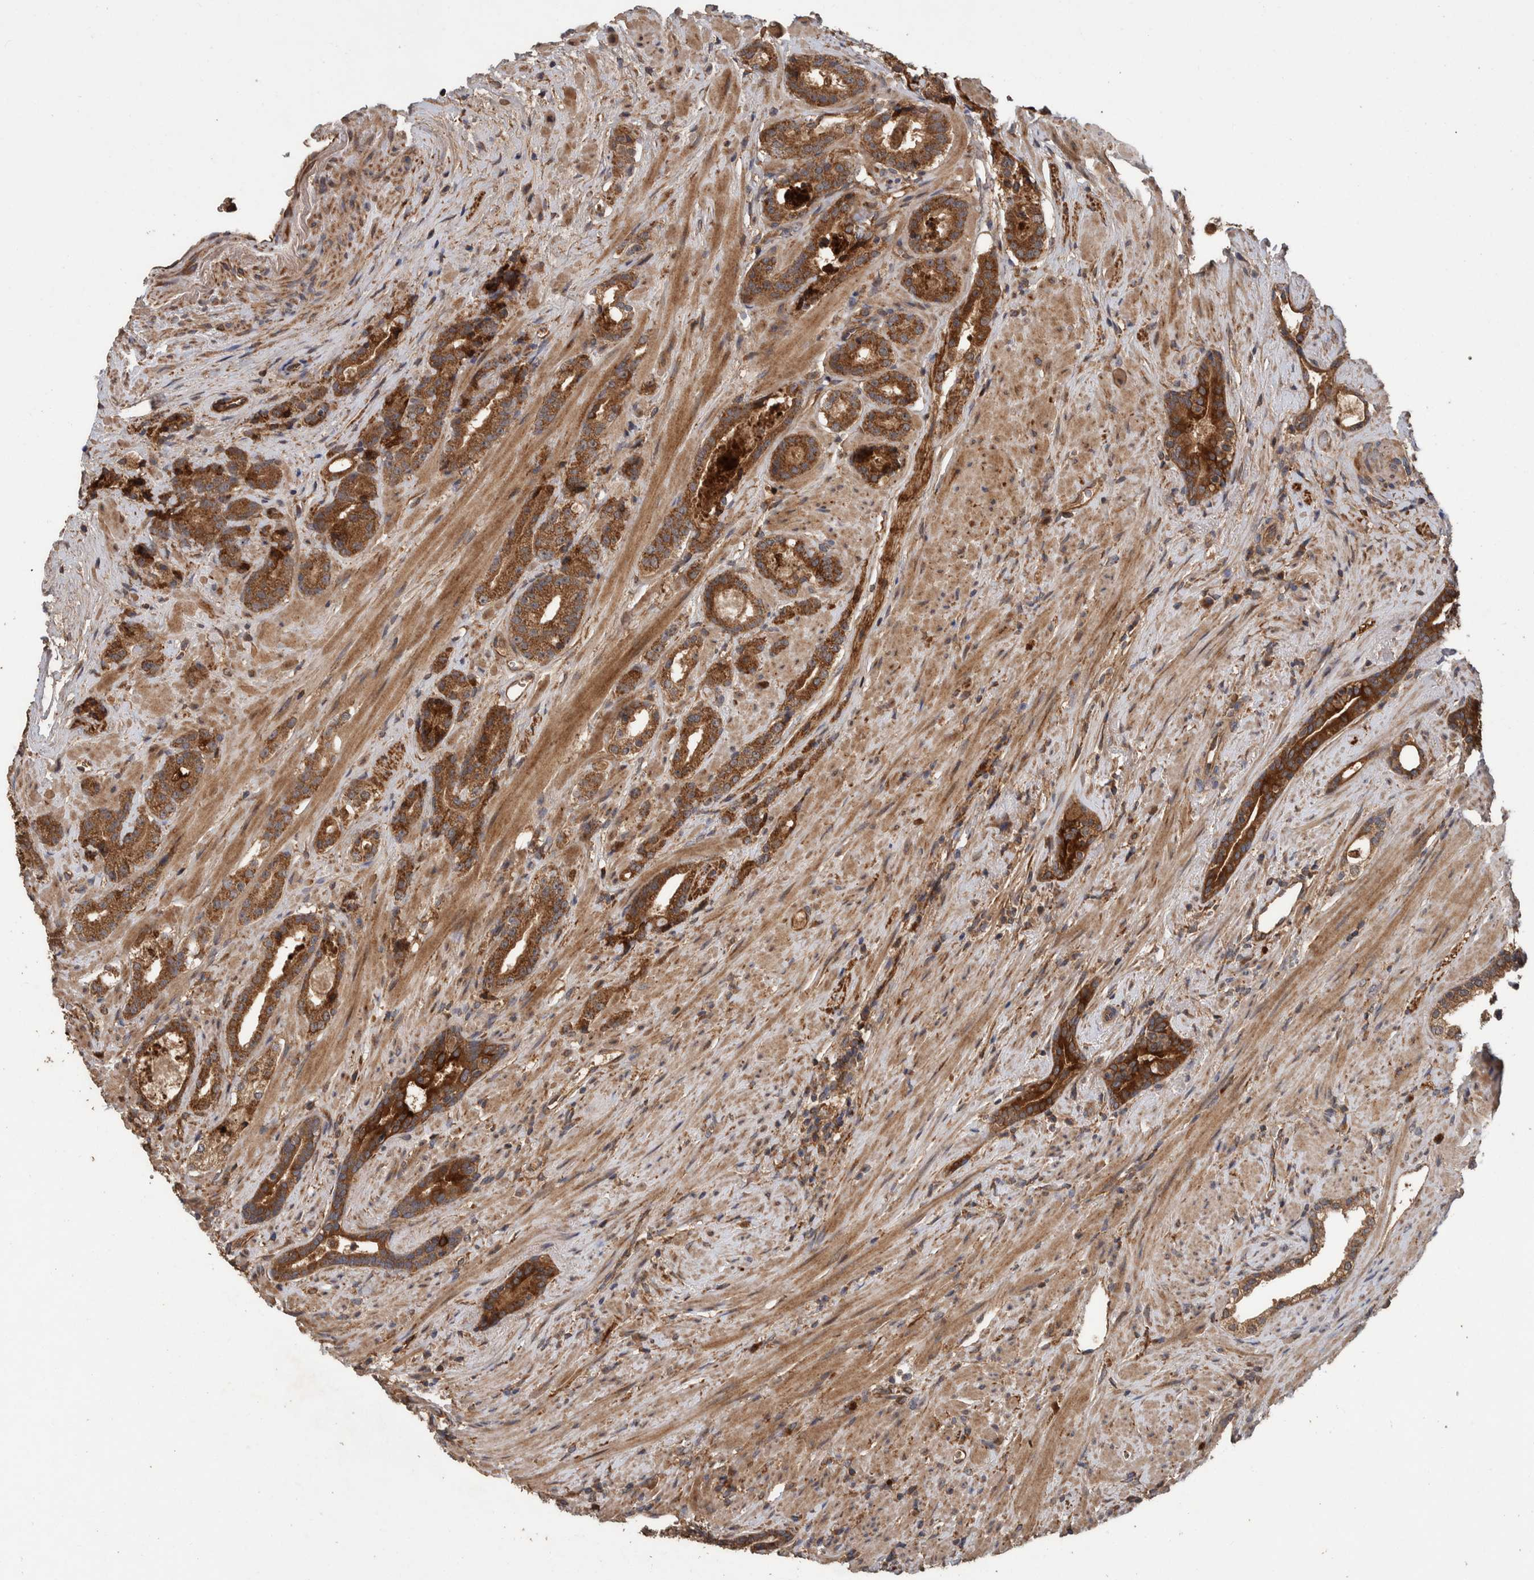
{"staining": {"intensity": "strong", "quantity": ">75%", "location": "cytoplasmic/membranous"}, "tissue": "prostate cancer", "cell_type": "Tumor cells", "image_type": "cancer", "snomed": [{"axis": "morphology", "description": "Adenocarcinoma, High grade"}, {"axis": "topography", "description": "Prostate"}], "caption": "The immunohistochemical stain labels strong cytoplasmic/membranous expression in tumor cells of prostate high-grade adenocarcinoma tissue.", "gene": "TRIM16", "patient": {"sex": "male", "age": 71}}